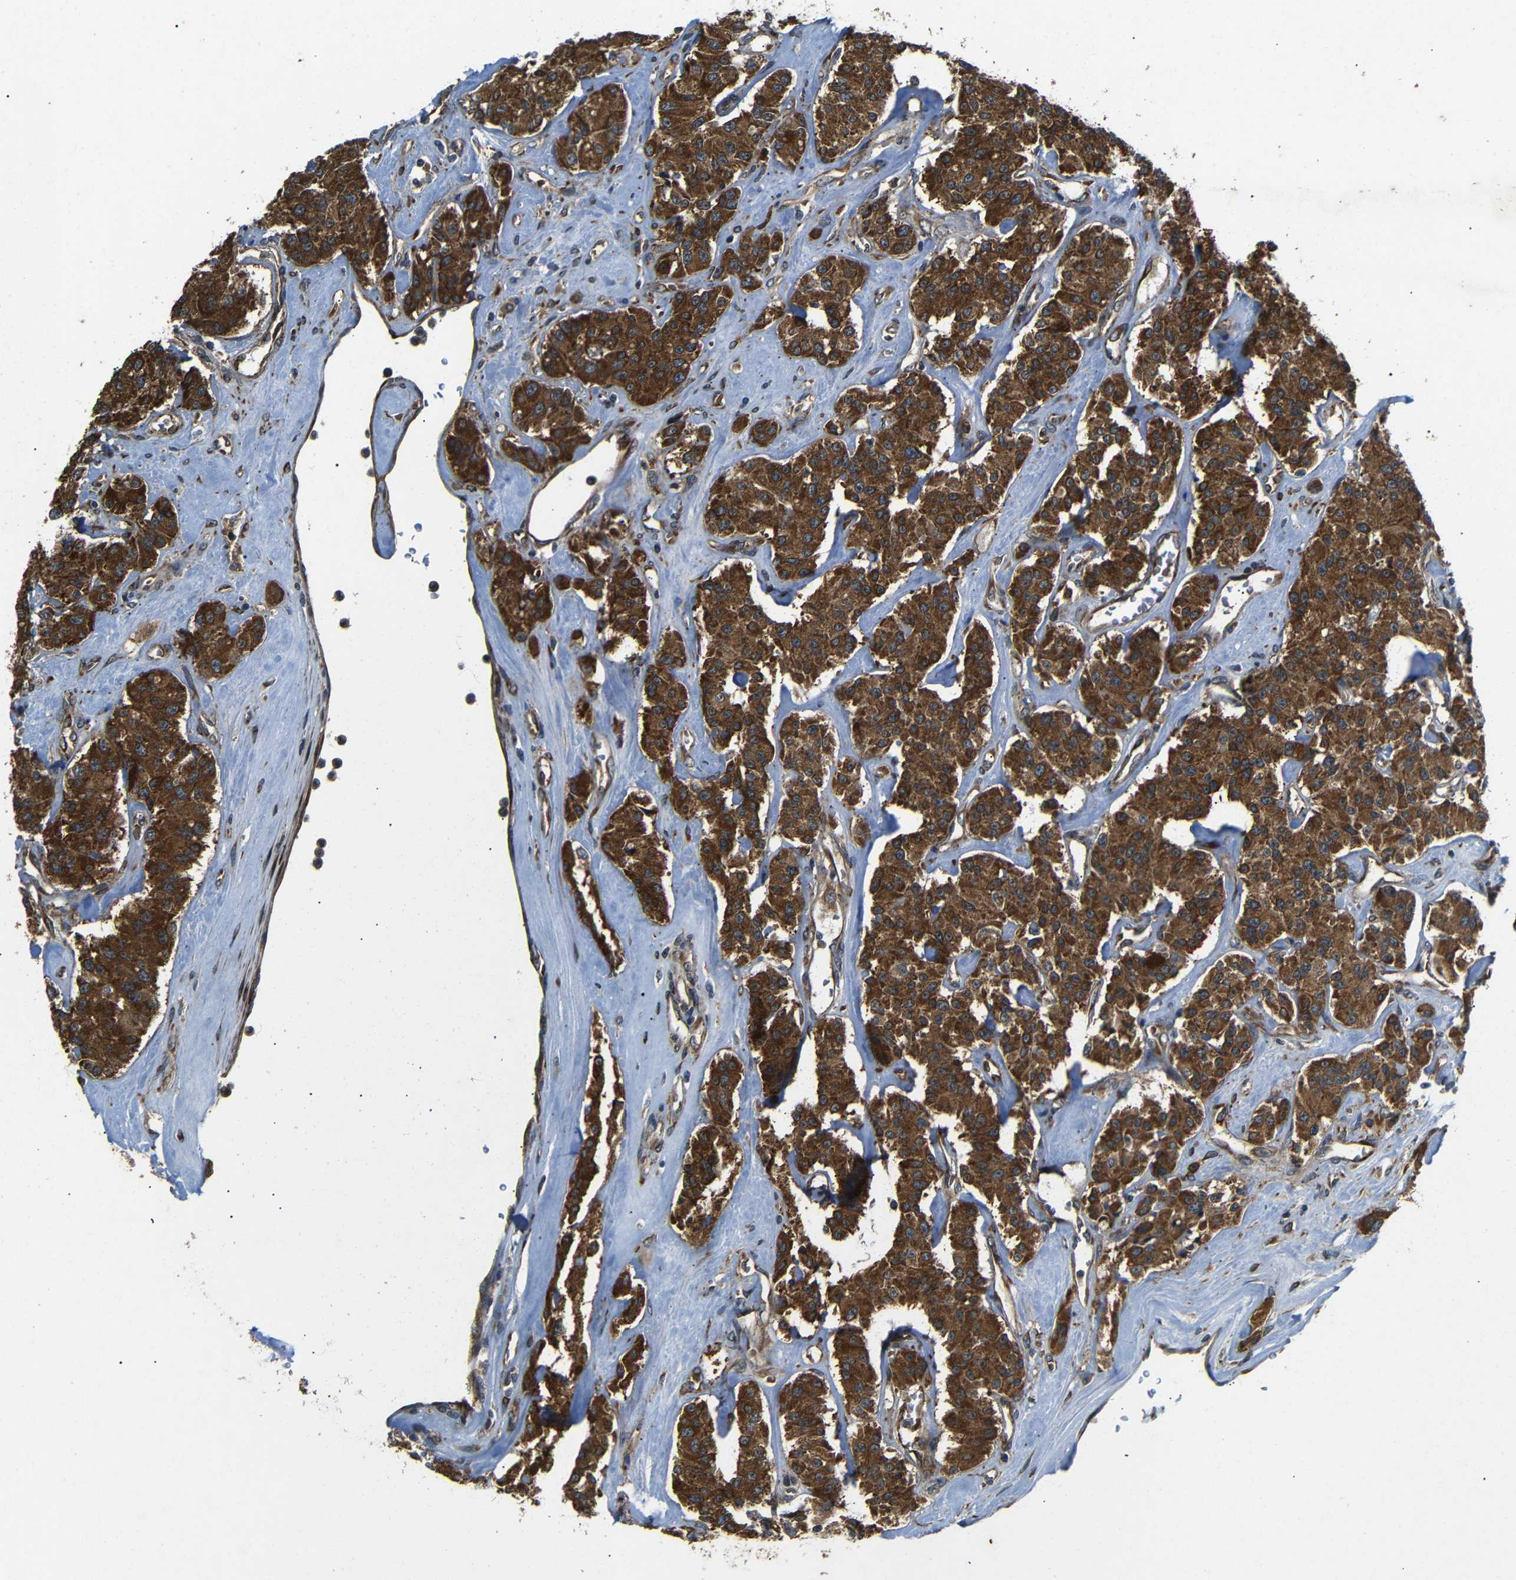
{"staining": {"intensity": "strong", "quantity": ">75%", "location": "cytoplasmic/membranous"}, "tissue": "carcinoid", "cell_type": "Tumor cells", "image_type": "cancer", "snomed": [{"axis": "morphology", "description": "Carcinoid, malignant, NOS"}, {"axis": "topography", "description": "Pancreas"}], "caption": "Protein staining of carcinoid (malignant) tissue demonstrates strong cytoplasmic/membranous positivity in about >75% of tumor cells.", "gene": "TRPC1", "patient": {"sex": "male", "age": 41}}